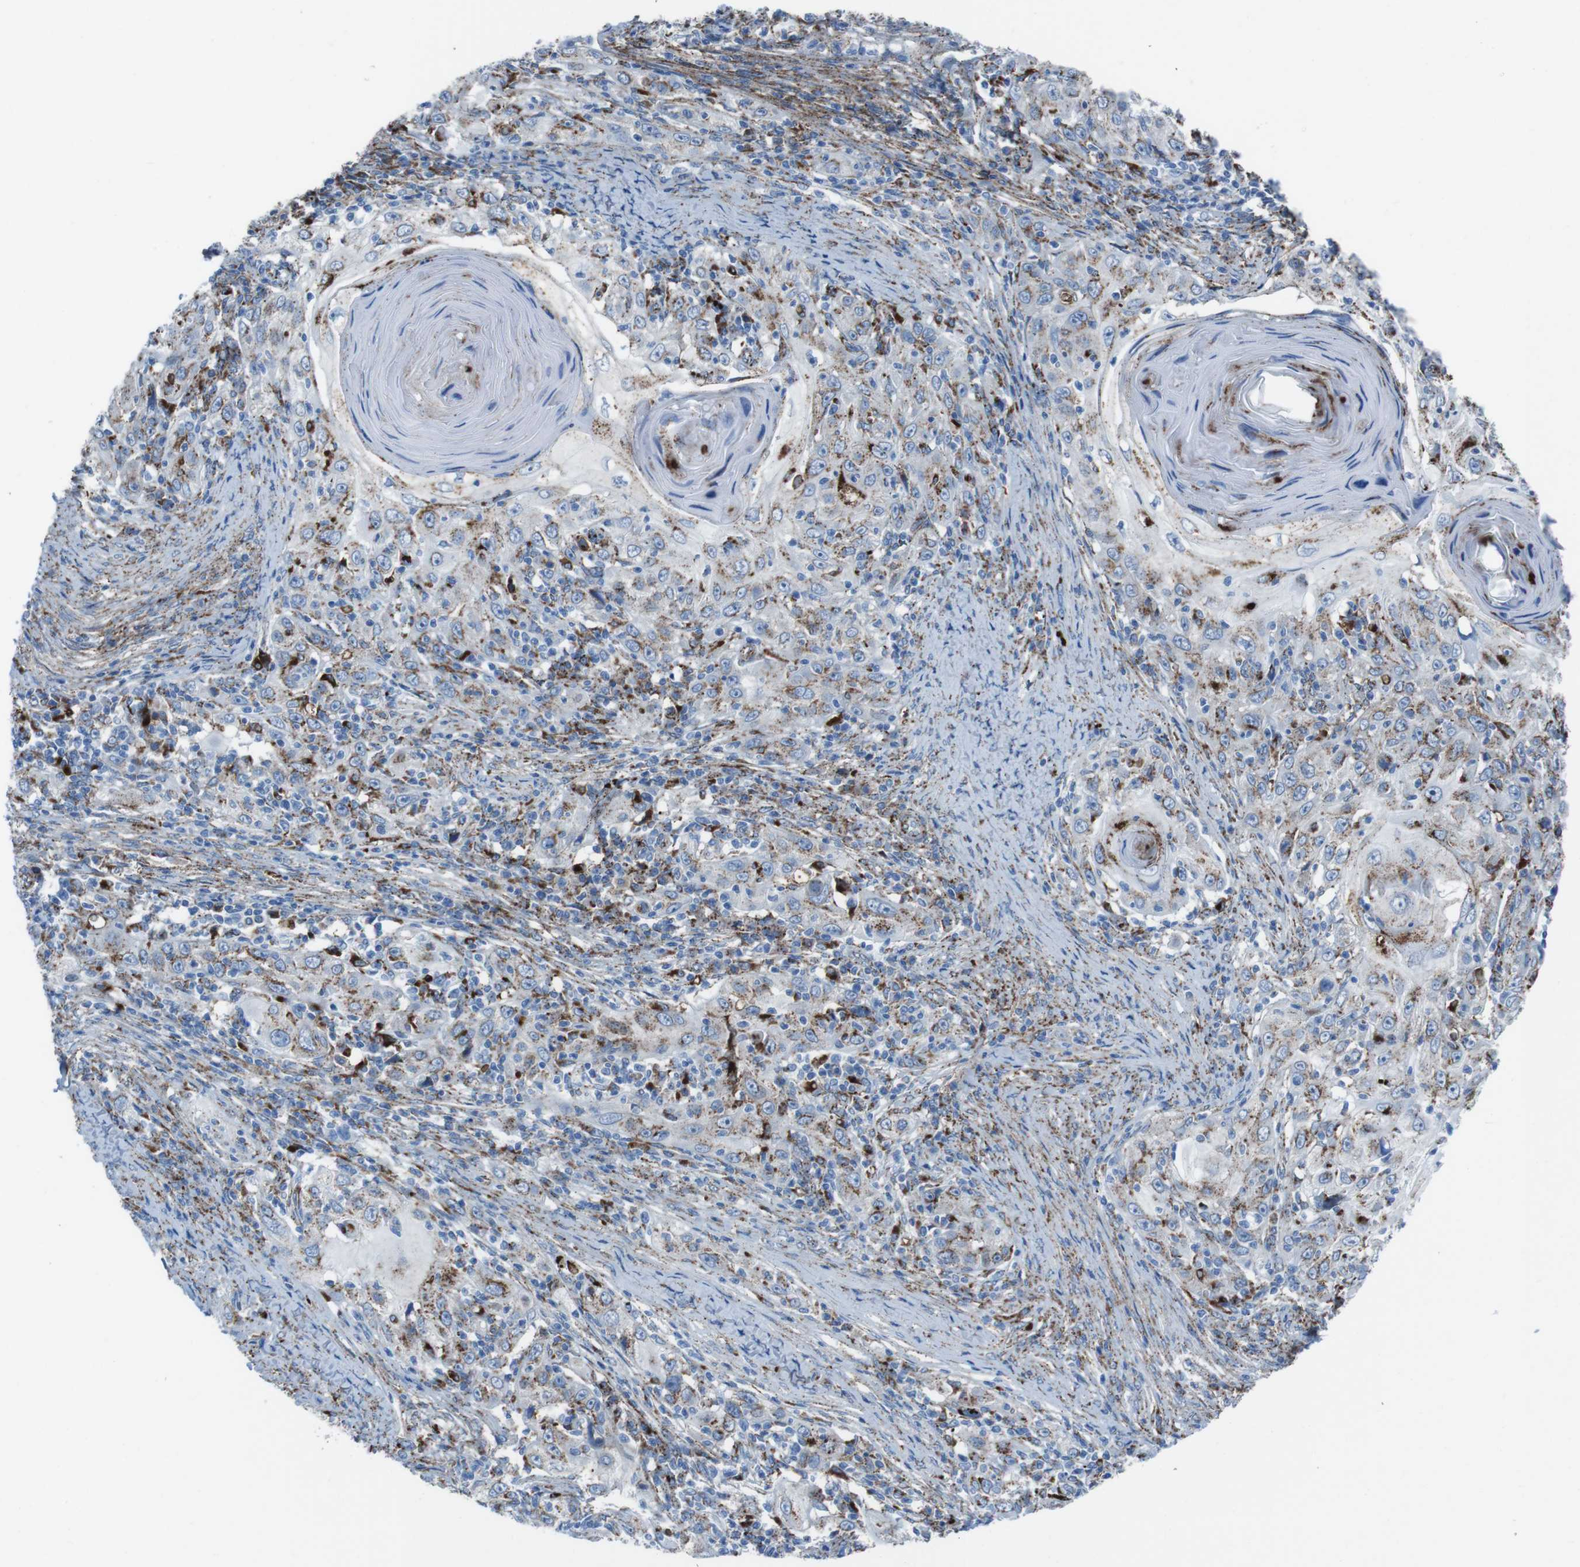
{"staining": {"intensity": "moderate", "quantity": "25%-75%", "location": "cytoplasmic/membranous"}, "tissue": "skin cancer", "cell_type": "Tumor cells", "image_type": "cancer", "snomed": [{"axis": "morphology", "description": "Squamous cell carcinoma, NOS"}, {"axis": "topography", "description": "Skin"}], "caption": "Human skin squamous cell carcinoma stained with a protein marker displays moderate staining in tumor cells.", "gene": "SCARB2", "patient": {"sex": "female", "age": 88}}